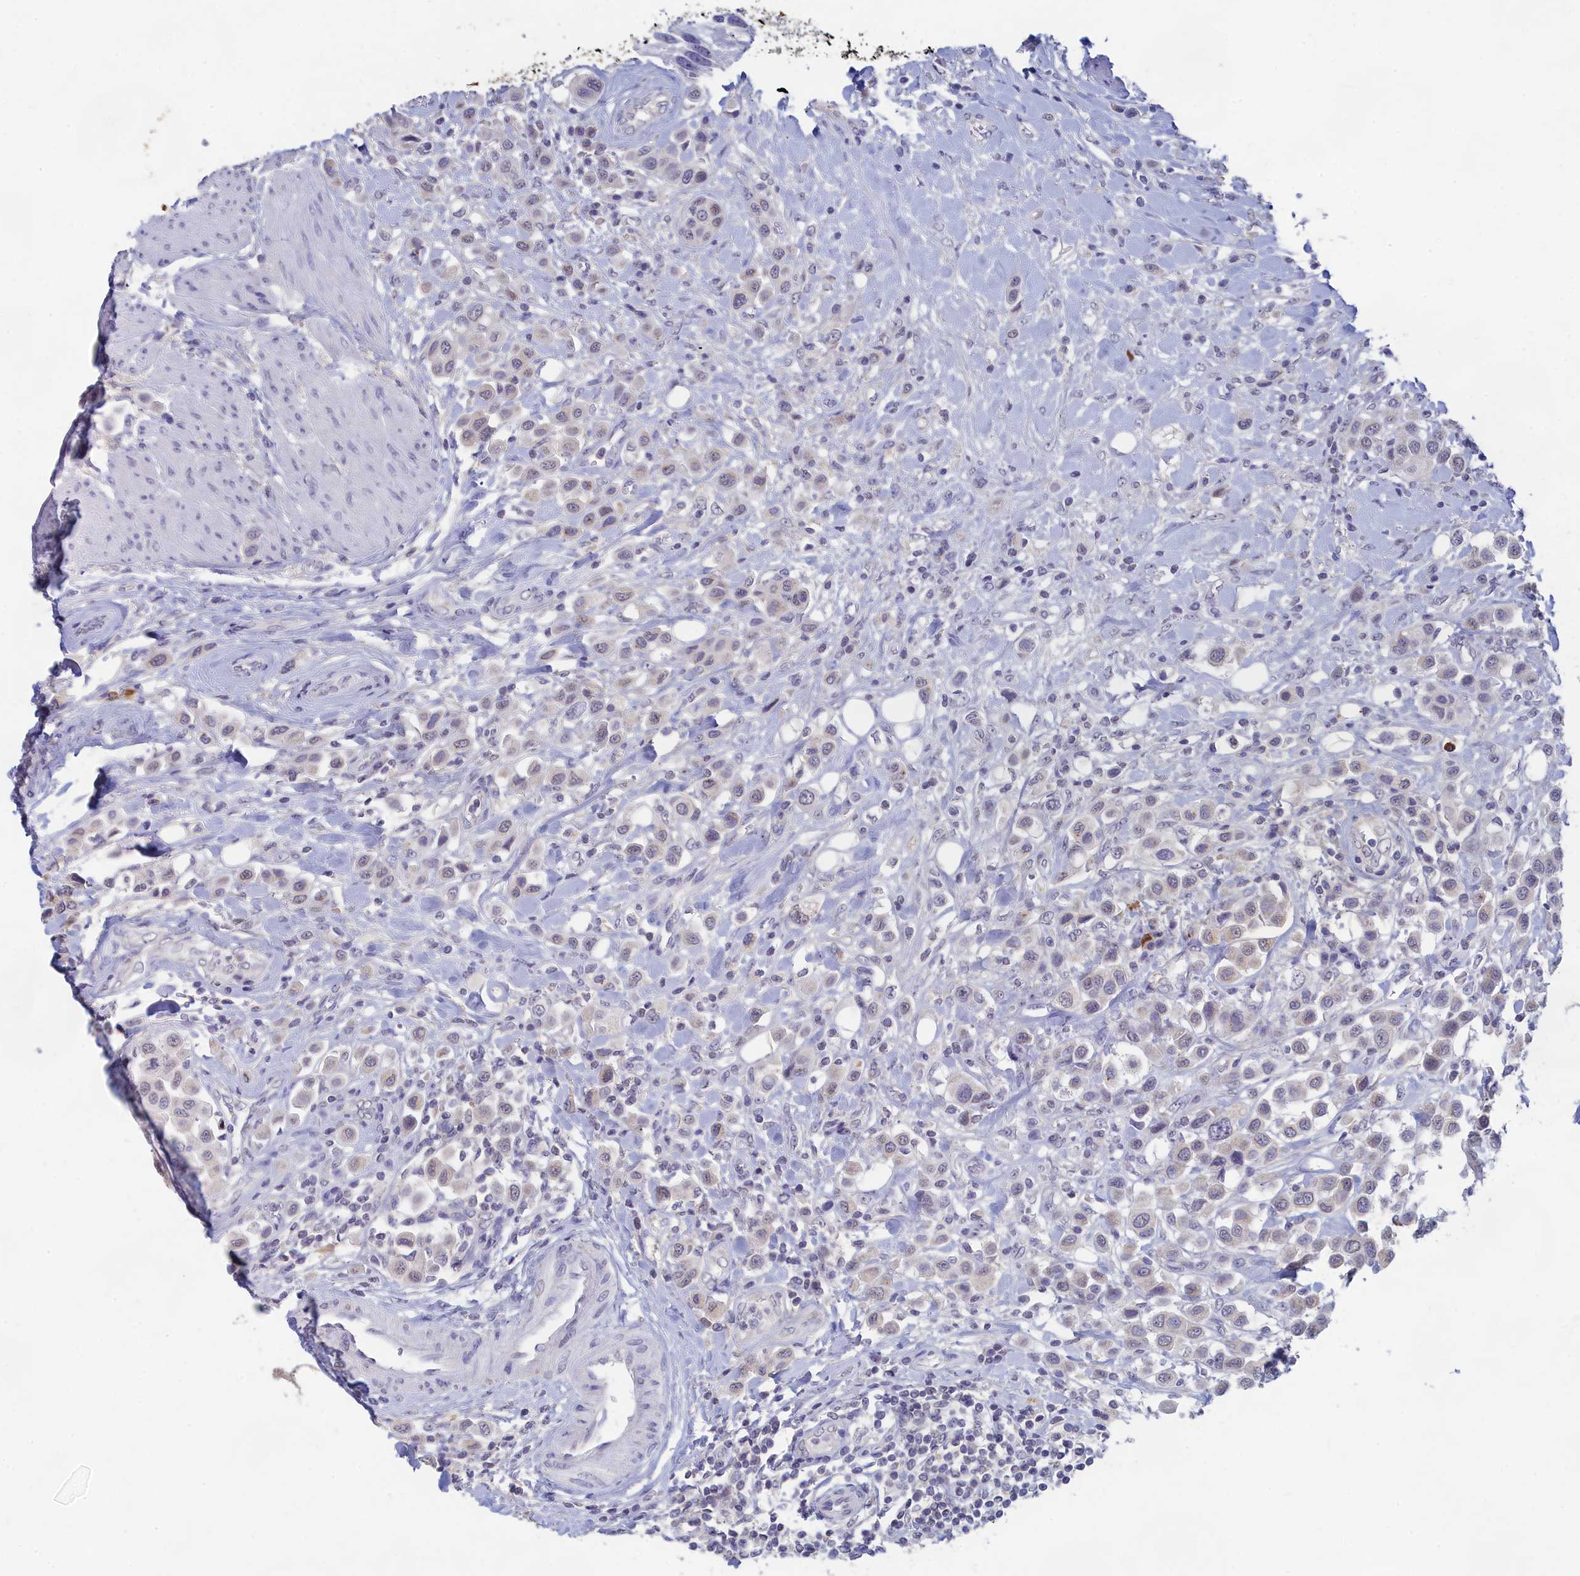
{"staining": {"intensity": "negative", "quantity": "none", "location": "none"}, "tissue": "urothelial cancer", "cell_type": "Tumor cells", "image_type": "cancer", "snomed": [{"axis": "morphology", "description": "Urothelial carcinoma, High grade"}, {"axis": "topography", "description": "Urinary bladder"}], "caption": "Tumor cells are negative for protein expression in human urothelial cancer.", "gene": "LRIF1", "patient": {"sex": "male", "age": 50}}